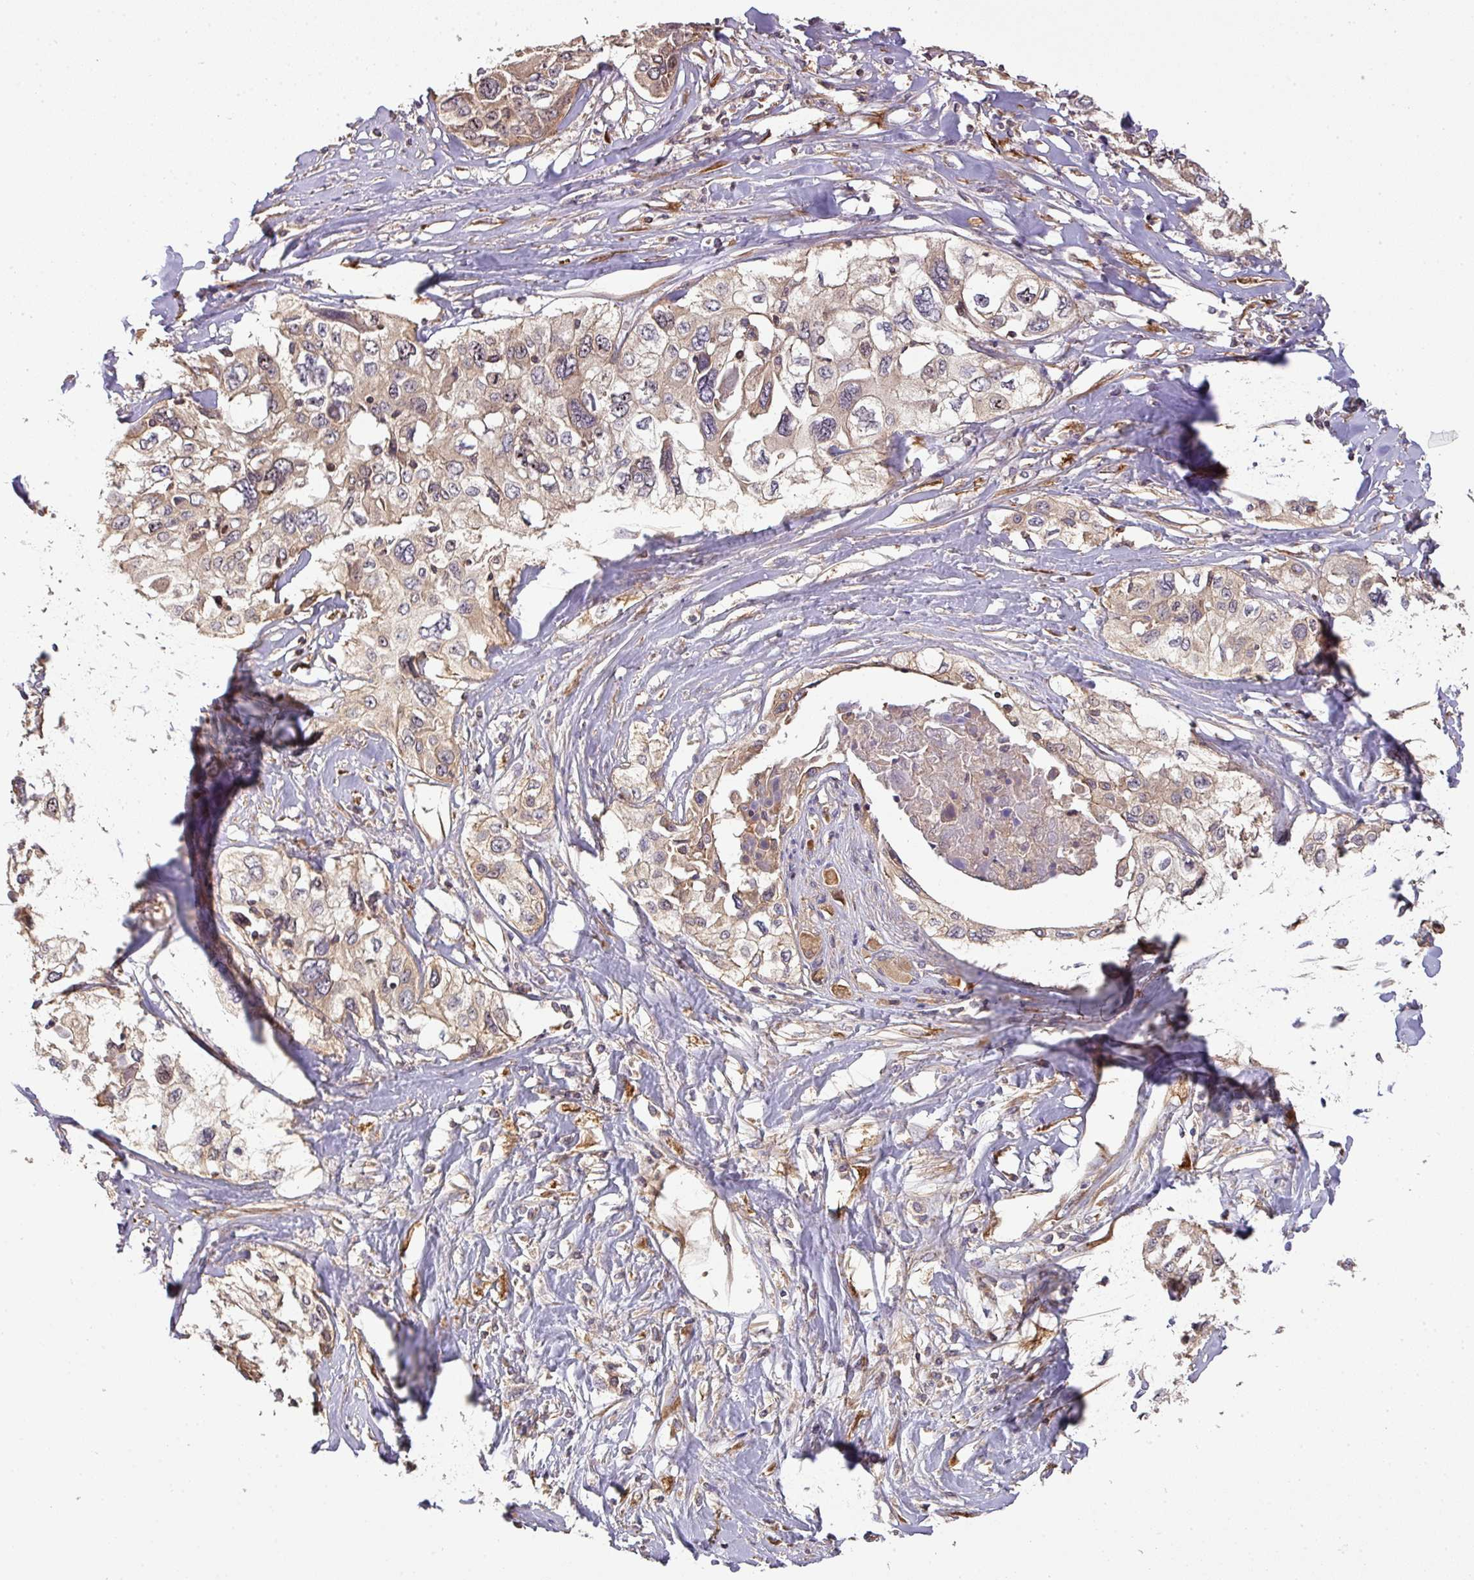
{"staining": {"intensity": "weak", "quantity": ">75%", "location": "cytoplasmic/membranous,nuclear"}, "tissue": "cervical cancer", "cell_type": "Tumor cells", "image_type": "cancer", "snomed": [{"axis": "morphology", "description": "Squamous cell carcinoma, NOS"}, {"axis": "topography", "description": "Cervix"}], "caption": "Tumor cells reveal weak cytoplasmic/membranous and nuclear positivity in approximately >75% of cells in cervical squamous cell carcinoma.", "gene": "VENTX", "patient": {"sex": "female", "age": 31}}